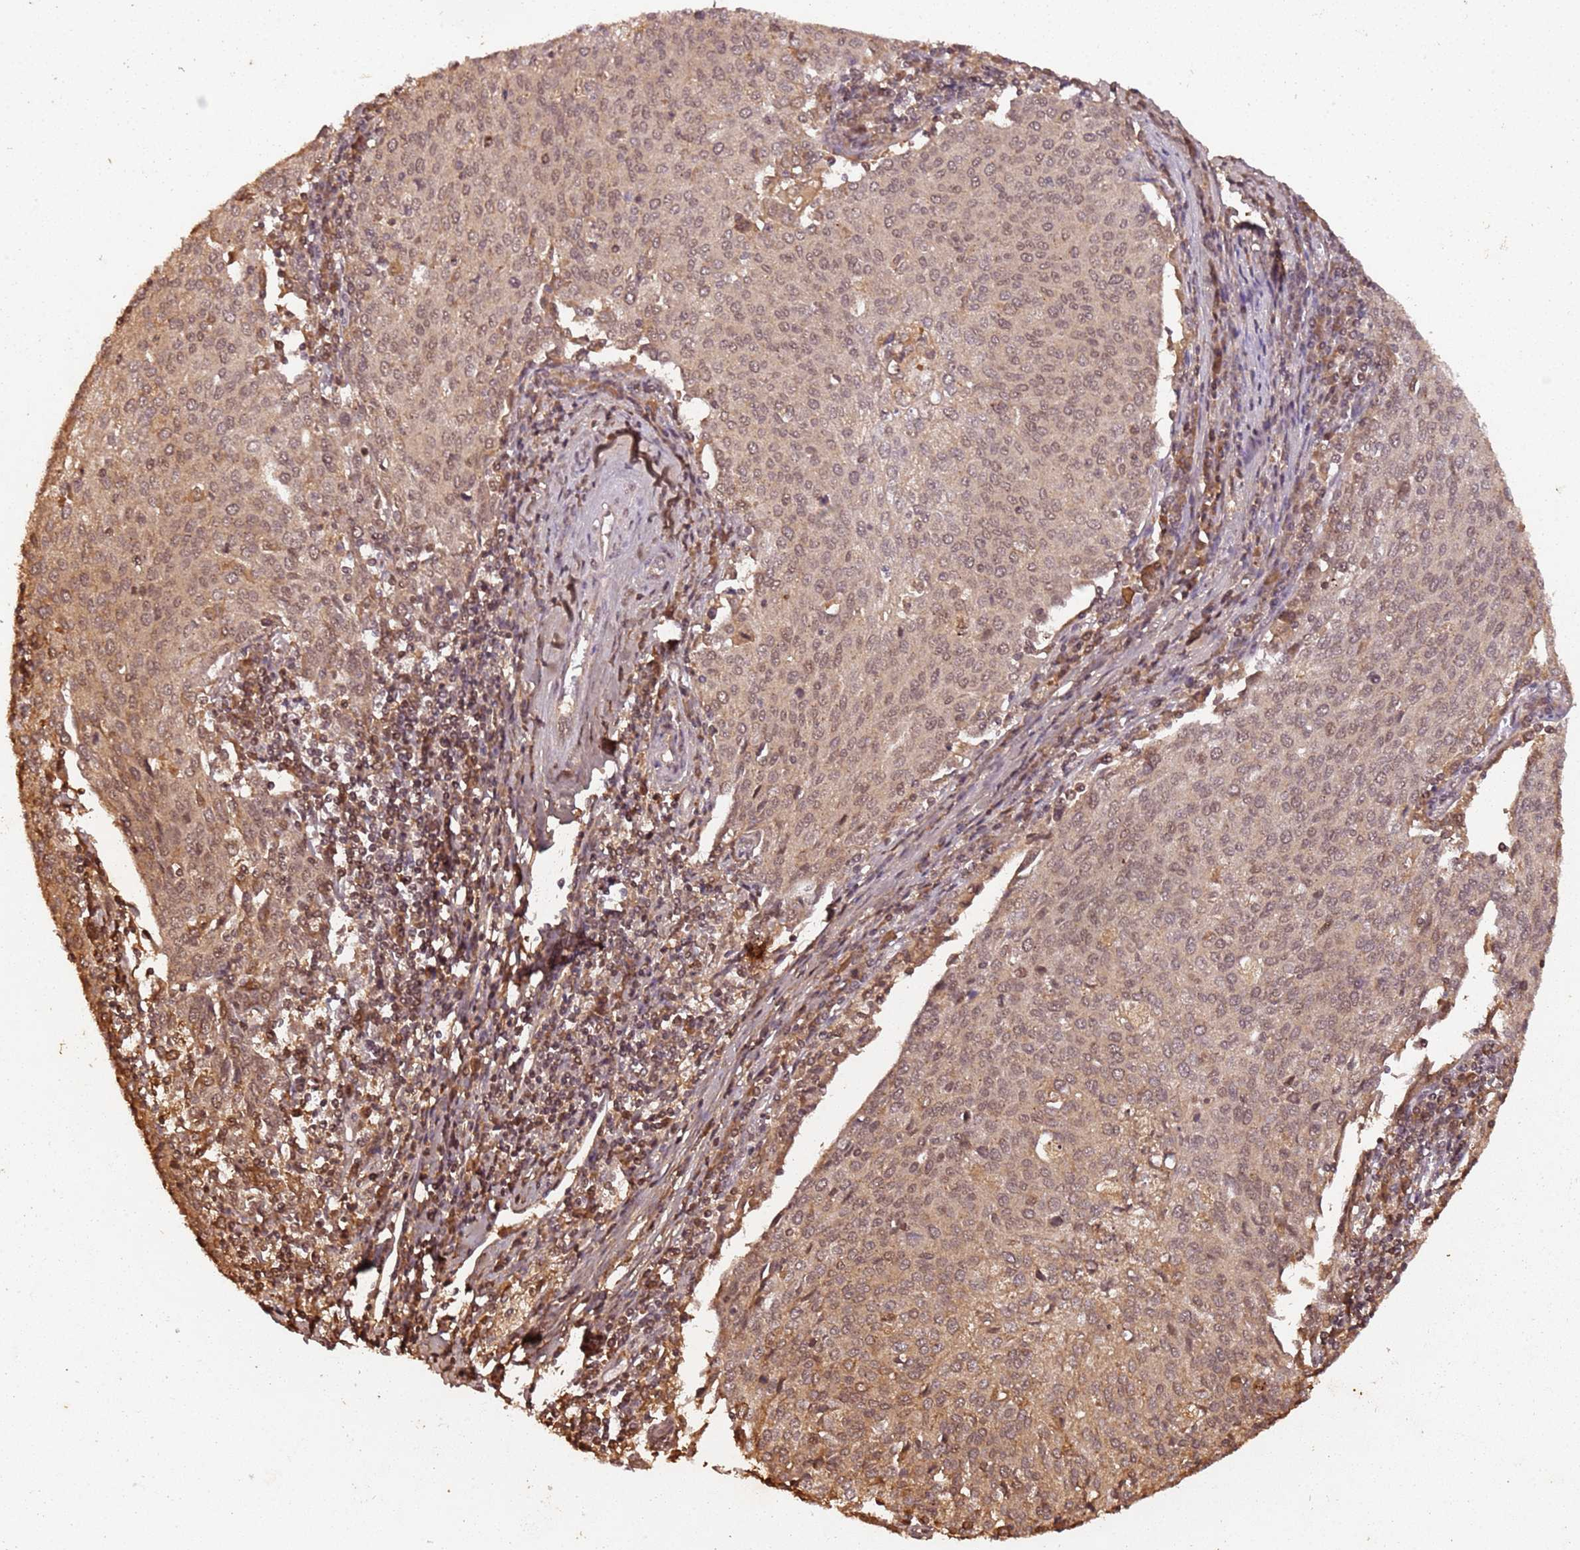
{"staining": {"intensity": "moderate", "quantity": ">75%", "location": "nuclear"}, "tissue": "cervical cancer", "cell_type": "Tumor cells", "image_type": "cancer", "snomed": [{"axis": "morphology", "description": "Squamous cell carcinoma, NOS"}, {"axis": "topography", "description": "Cervix"}], "caption": "Tumor cells exhibit medium levels of moderate nuclear staining in about >75% of cells in human cervical squamous cell carcinoma. The staining was performed using DAB (3,3'-diaminobenzidine), with brown indicating positive protein expression. Nuclei are stained blue with hematoxylin.", "gene": "COL1A2", "patient": {"sex": "female", "age": 46}}